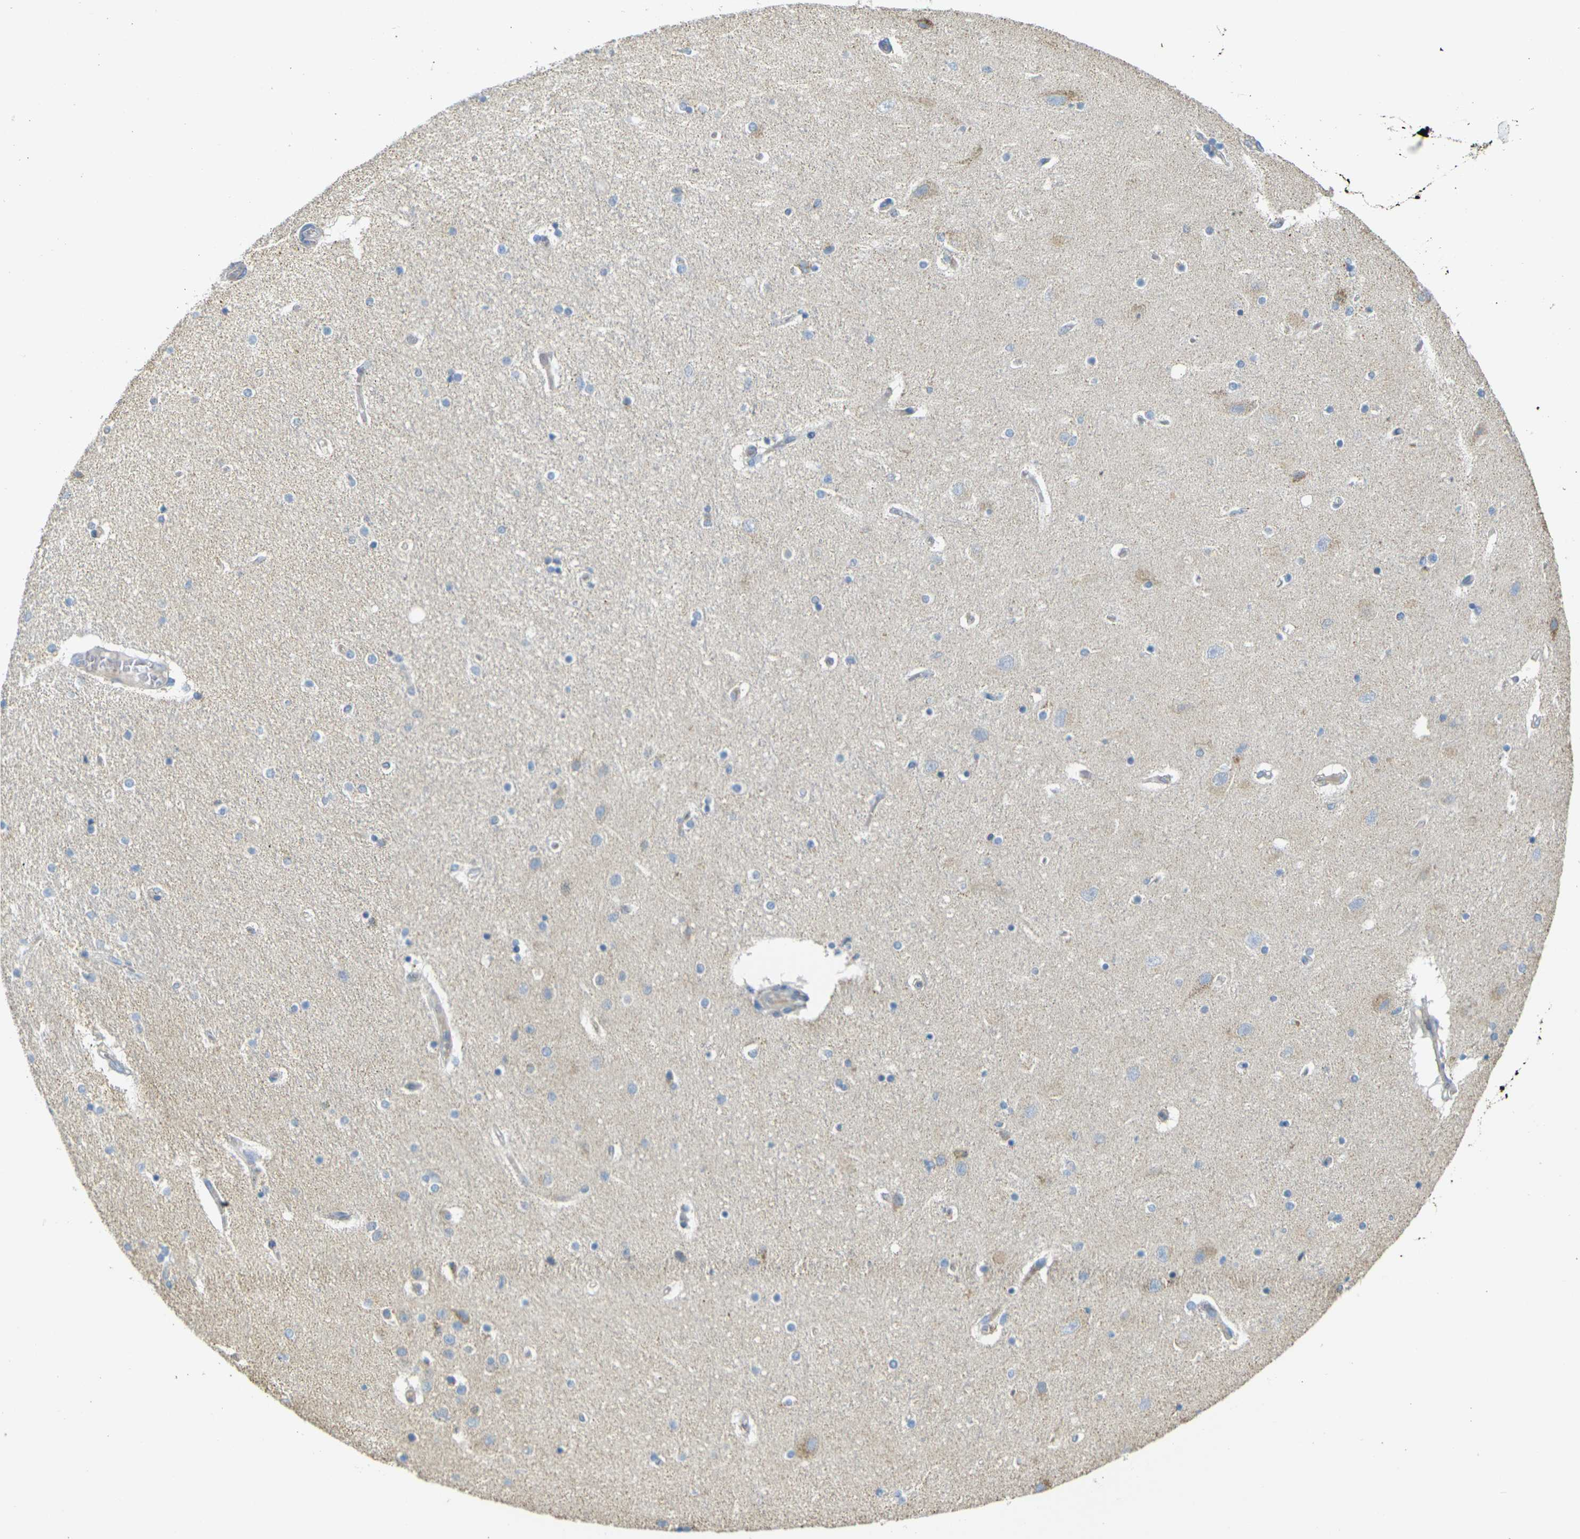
{"staining": {"intensity": "weak", "quantity": "<25%", "location": "cytoplasmic/membranous"}, "tissue": "hippocampus", "cell_type": "Glial cells", "image_type": "normal", "snomed": [{"axis": "morphology", "description": "Normal tissue, NOS"}, {"axis": "topography", "description": "Hippocampus"}], "caption": "A micrograph of human hippocampus is negative for staining in glial cells. (DAB (3,3'-diaminobenzidine) immunohistochemistry (IHC), high magnification).", "gene": "PARD6B", "patient": {"sex": "female", "age": 54}}